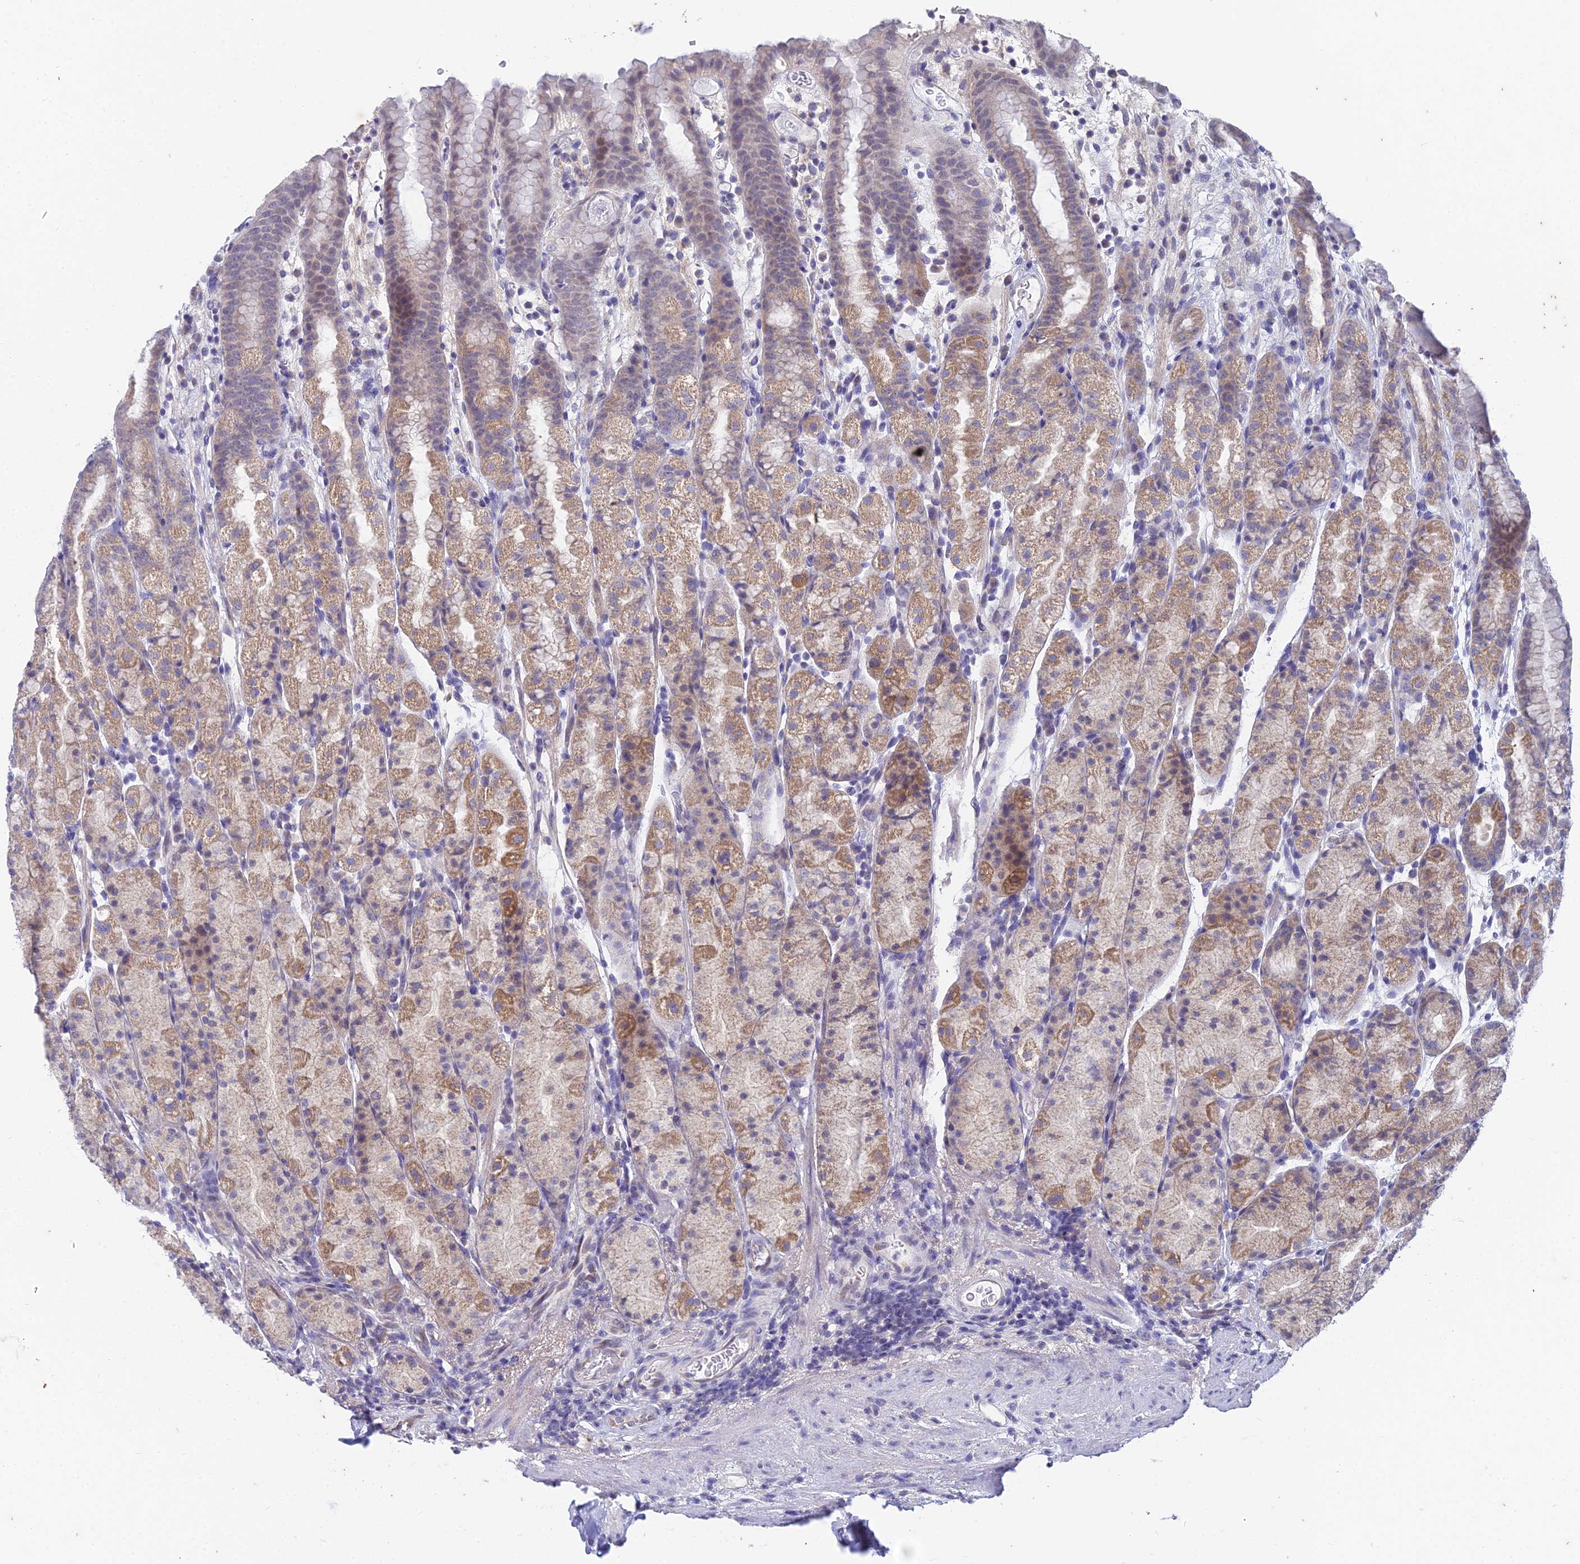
{"staining": {"intensity": "moderate", "quantity": ">75%", "location": "cytoplasmic/membranous"}, "tissue": "stomach", "cell_type": "Glandular cells", "image_type": "normal", "snomed": [{"axis": "morphology", "description": "Normal tissue, NOS"}, {"axis": "topography", "description": "Stomach, upper"}, {"axis": "topography", "description": "Stomach, lower"}, {"axis": "topography", "description": "Small intestine"}], "caption": "High-magnification brightfield microscopy of benign stomach stained with DAB (brown) and counterstained with hematoxylin (blue). glandular cells exhibit moderate cytoplasmic/membranous positivity is appreciated in approximately>75% of cells.", "gene": "EEF2KMT", "patient": {"sex": "male", "age": 68}}